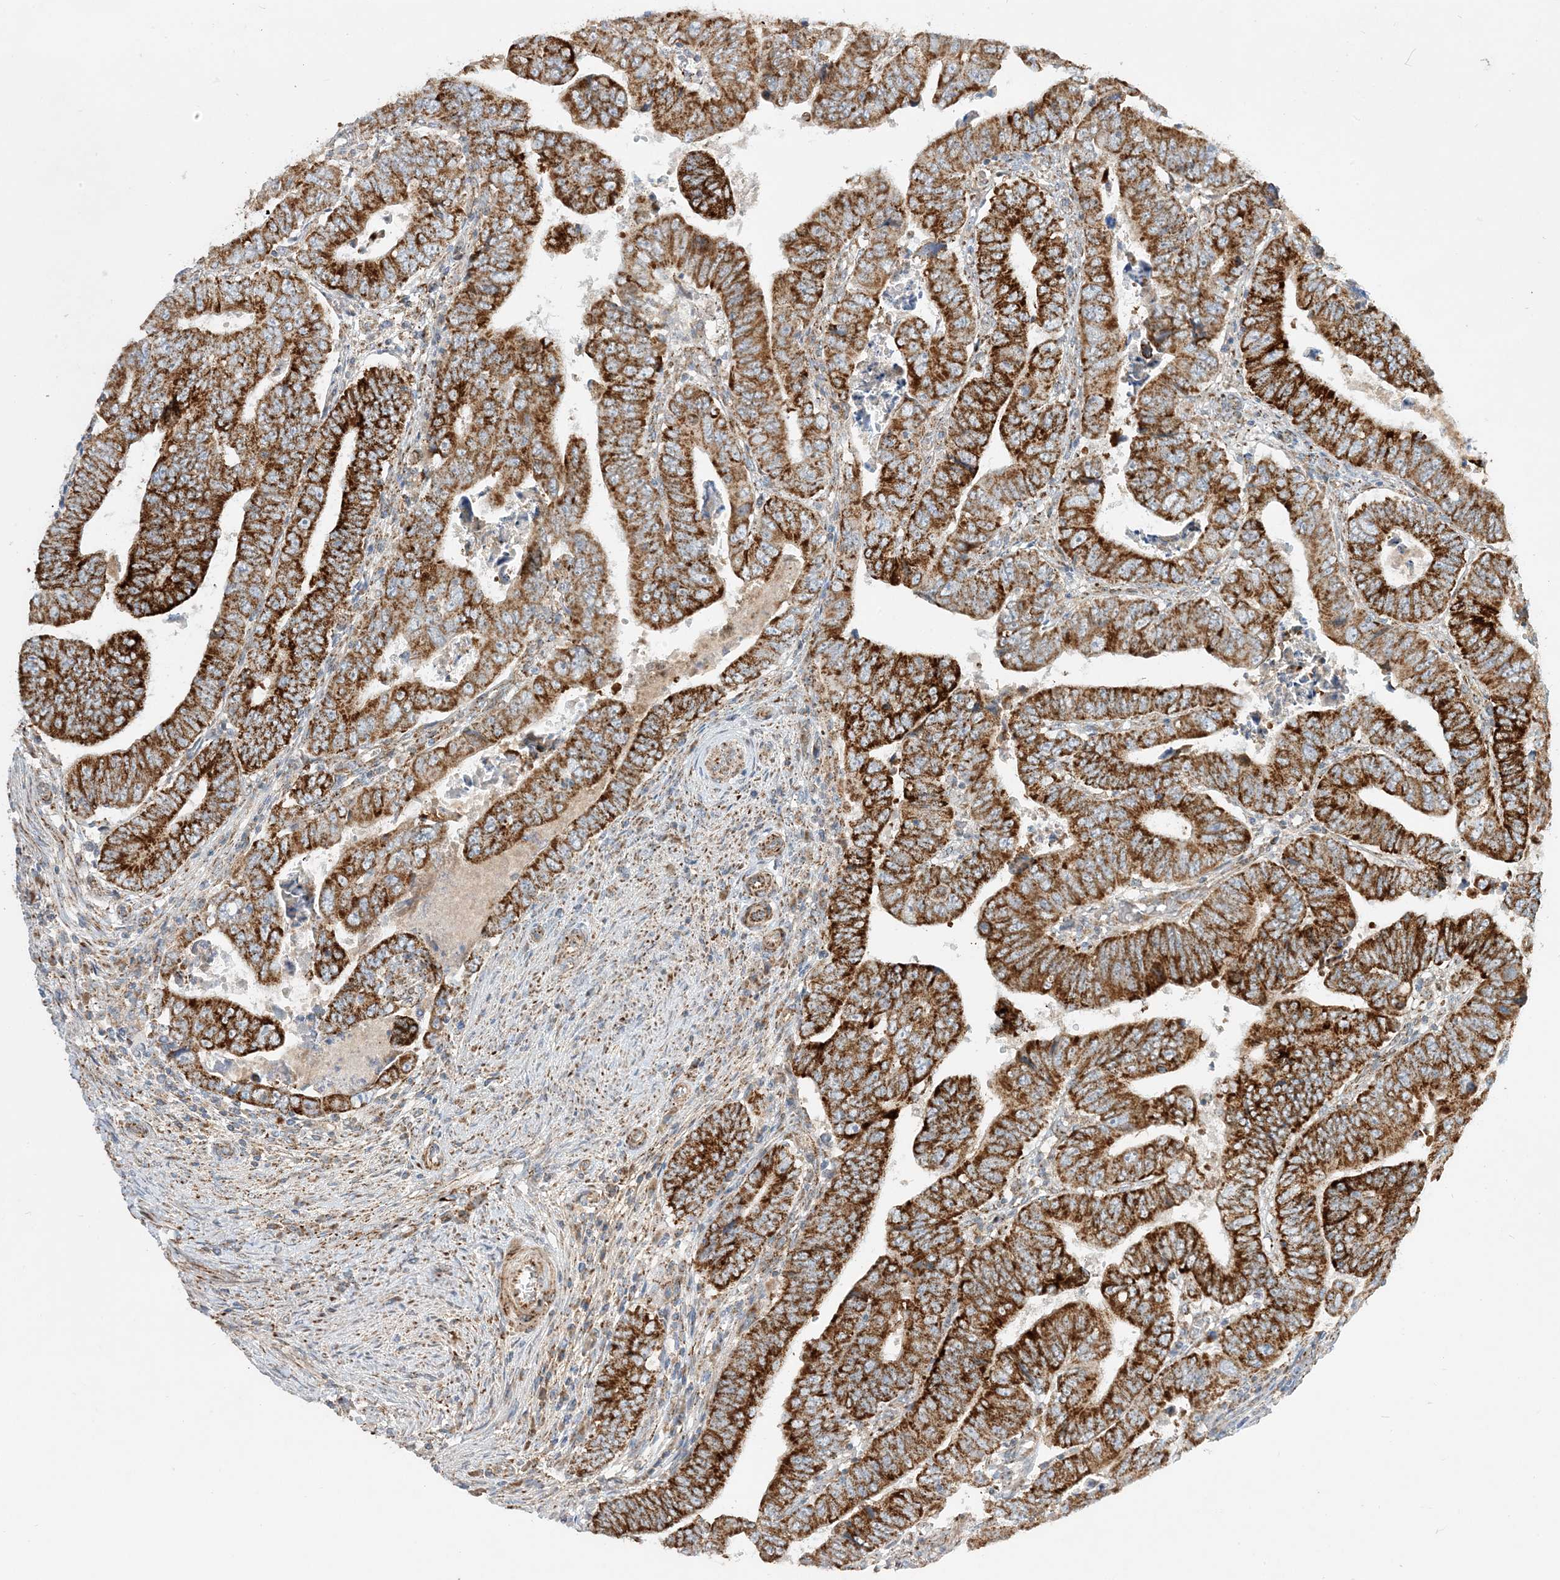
{"staining": {"intensity": "strong", "quantity": ">75%", "location": "cytoplasmic/membranous"}, "tissue": "colorectal cancer", "cell_type": "Tumor cells", "image_type": "cancer", "snomed": [{"axis": "morphology", "description": "Normal tissue, NOS"}, {"axis": "morphology", "description": "Adenocarcinoma, NOS"}, {"axis": "topography", "description": "Rectum"}], "caption": "Immunohistochemical staining of colorectal cancer shows strong cytoplasmic/membranous protein positivity in about >75% of tumor cells. The protein is shown in brown color, while the nuclei are stained blue.", "gene": "NDUFAF3", "patient": {"sex": "female", "age": 65}}